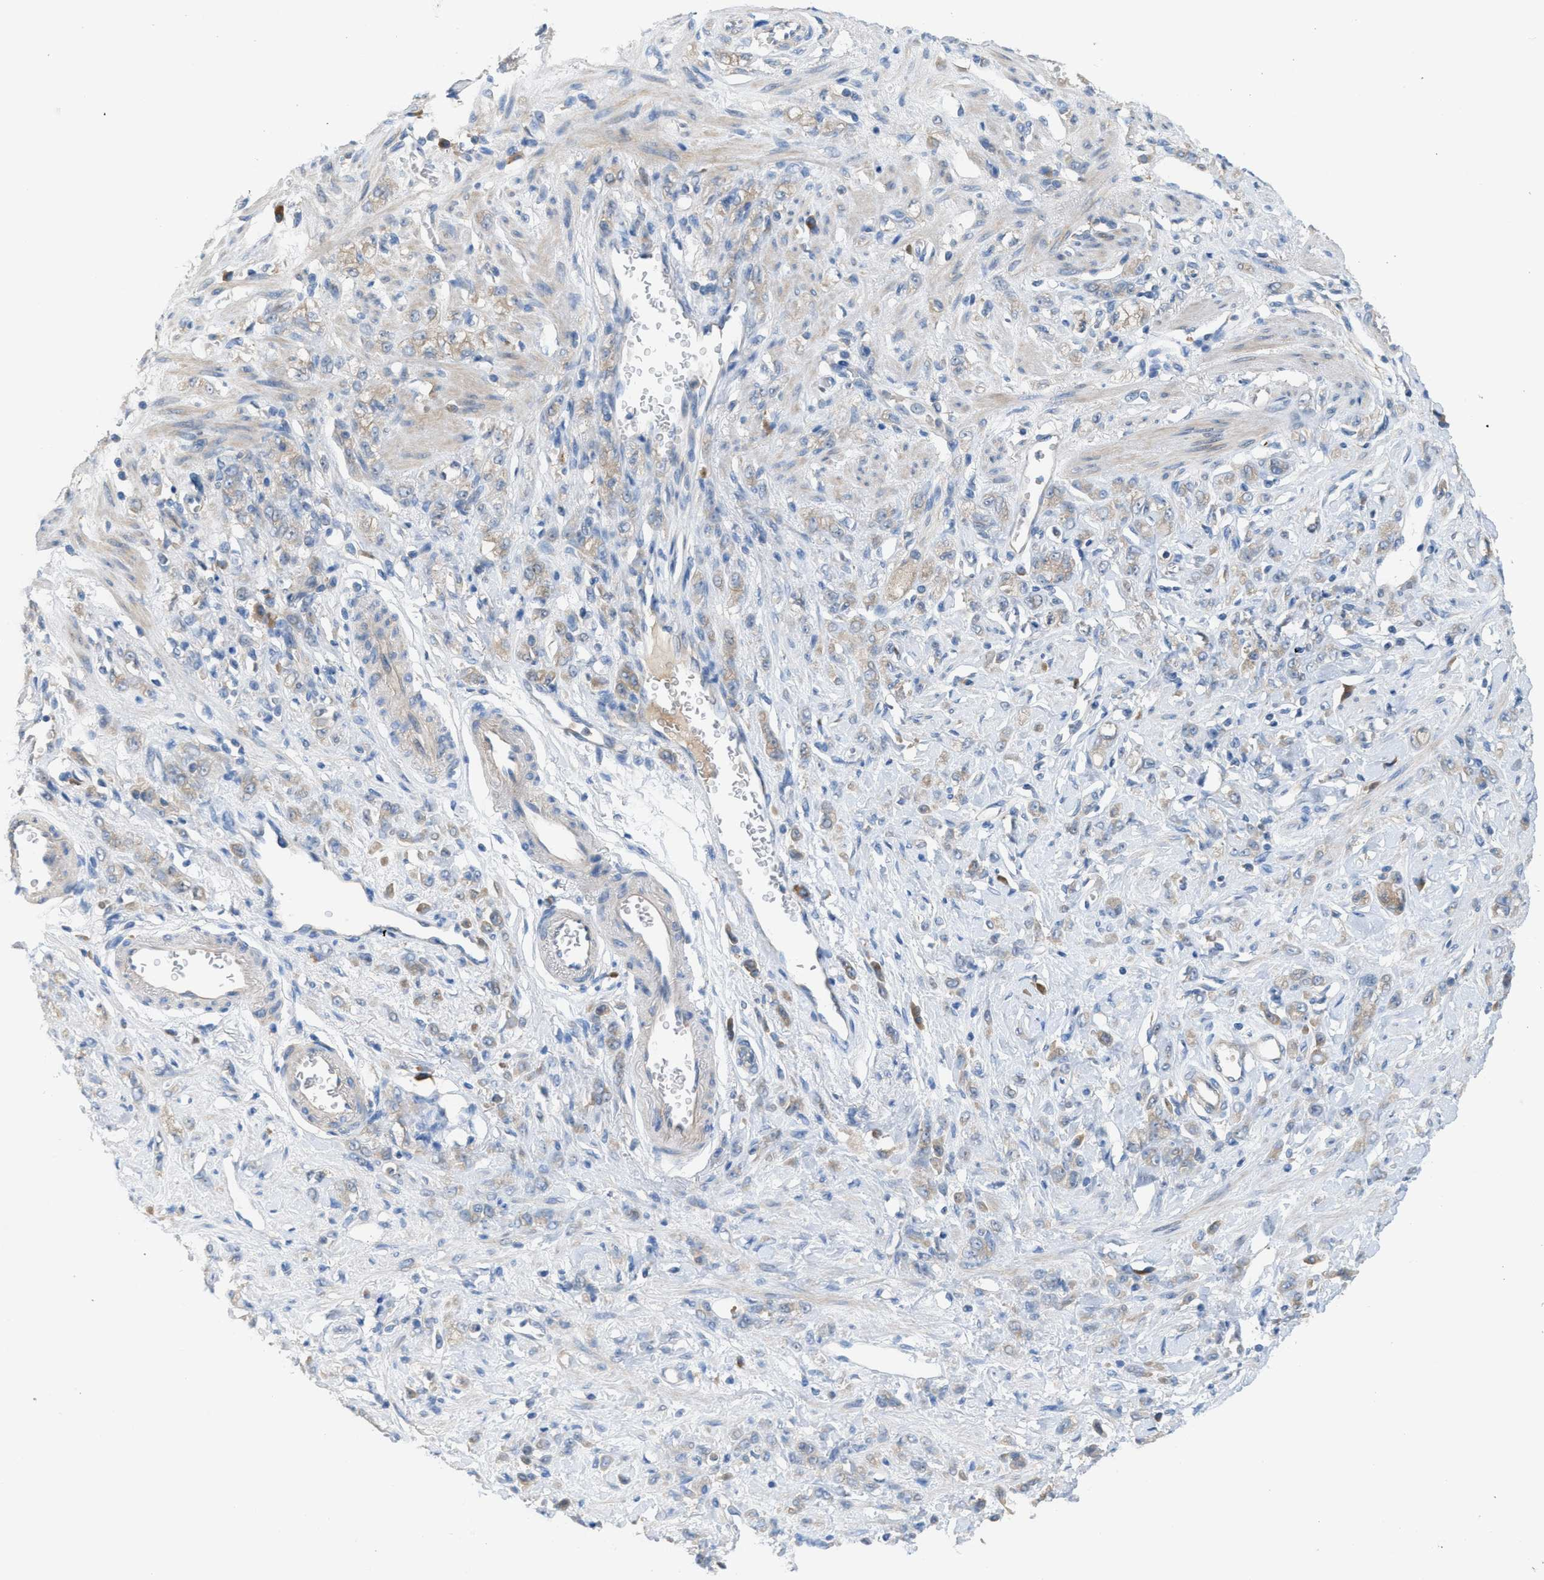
{"staining": {"intensity": "weak", "quantity": ">75%", "location": "cytoplasmic/membranous"}, "tissue": "stomach cancer", "cell_type": "Tumor cells", "image_type": "cancer", "snomed": [{"axis": "morphology", "description": "Normal tissue, NOS"}, {"axis": "morphology", "description": "Adenocarcinoma, NOS"}, {"axis": "topography", "description": "Stomach"}], "caption": "IHC of stomach cancer (adenocarcinoma) demonstrates low levels of weak cytoplasmic/membranous staining in approximately >75% of tumor cells.", "gene": "UBA5", "patient": {"sex": "male", "age": 82}}